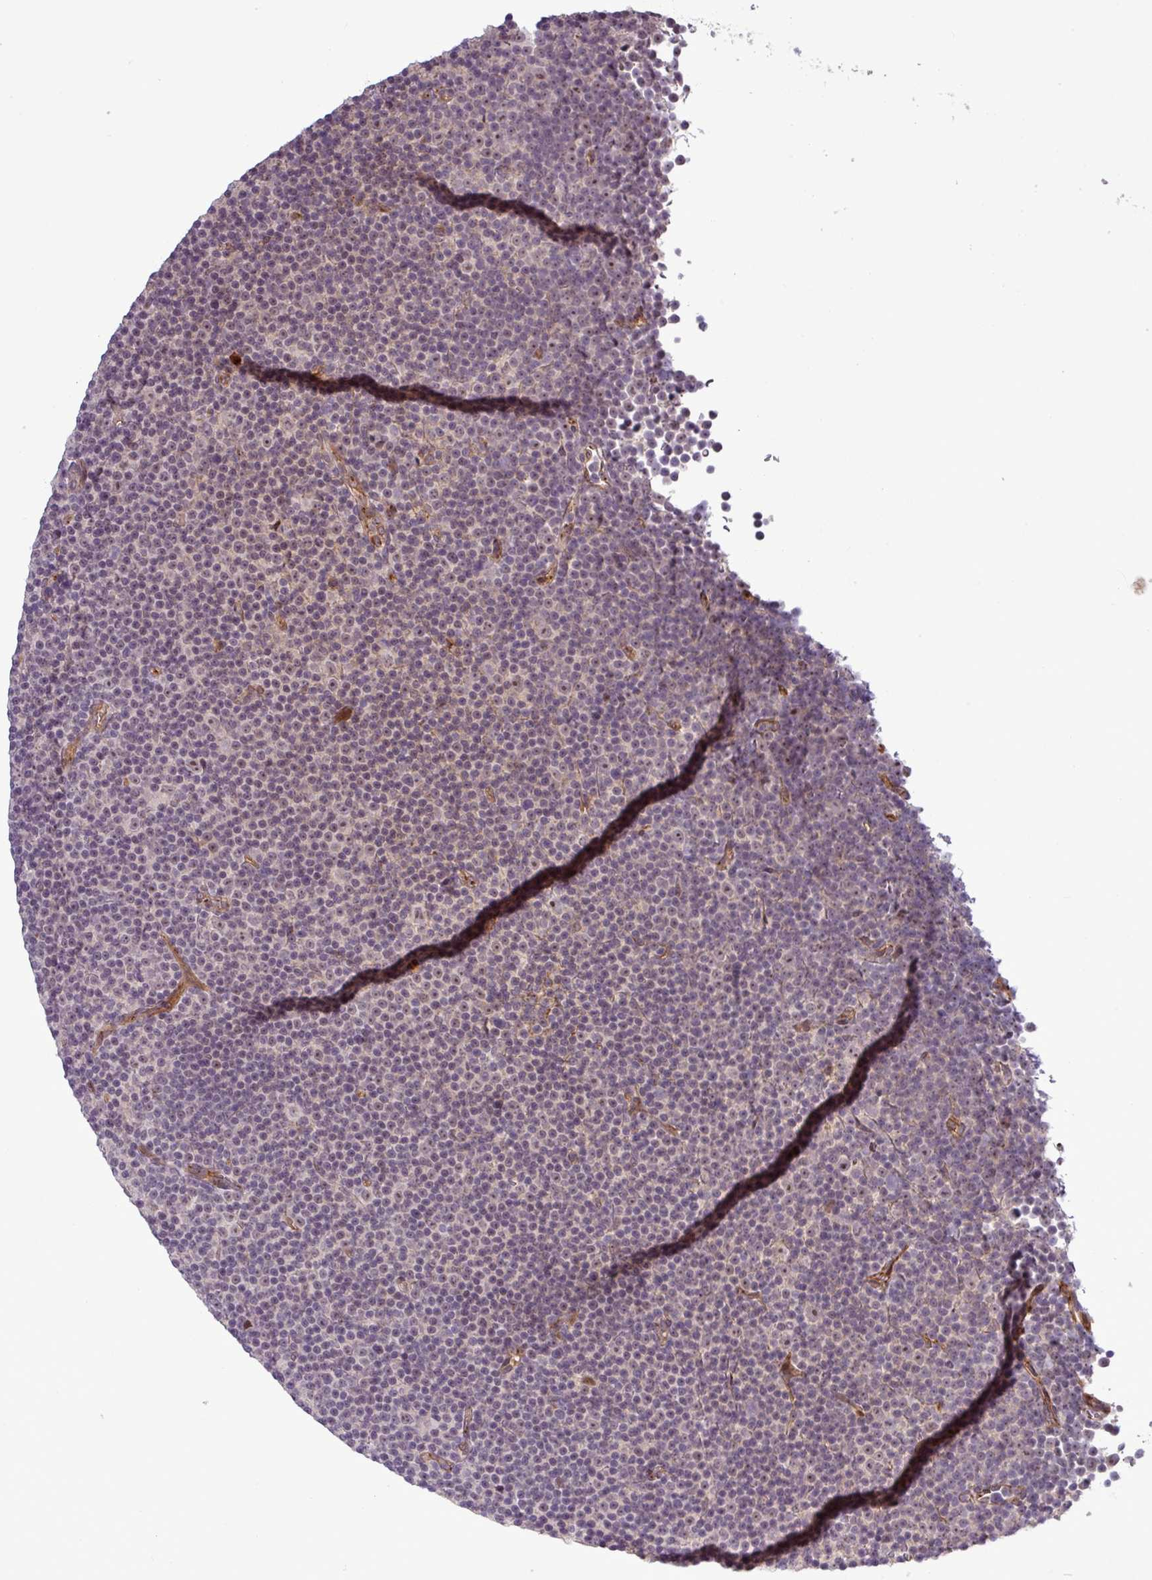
{"staining": {"intensity": "negative", "quantity": "none", "location": "none"}, "tissue": "lymphoma", "cell_type": "Tumor cells", "image_type": "cancer", "snomed": [{"axis": "morphology", "description": "Malignant lymphoma, non-Hodgkin's type, Low grade"}, {"axis": "topography", "description": "Lymph node"}], "caption": "IHC image of neoplastic tissue: lymphoma stained with DAB (3,3'-diaminobenzidine) exhibits no significant protein staining in tumor cells.", "gene": "PCDH1", "patient": {"sex": "female", "age": 67}}